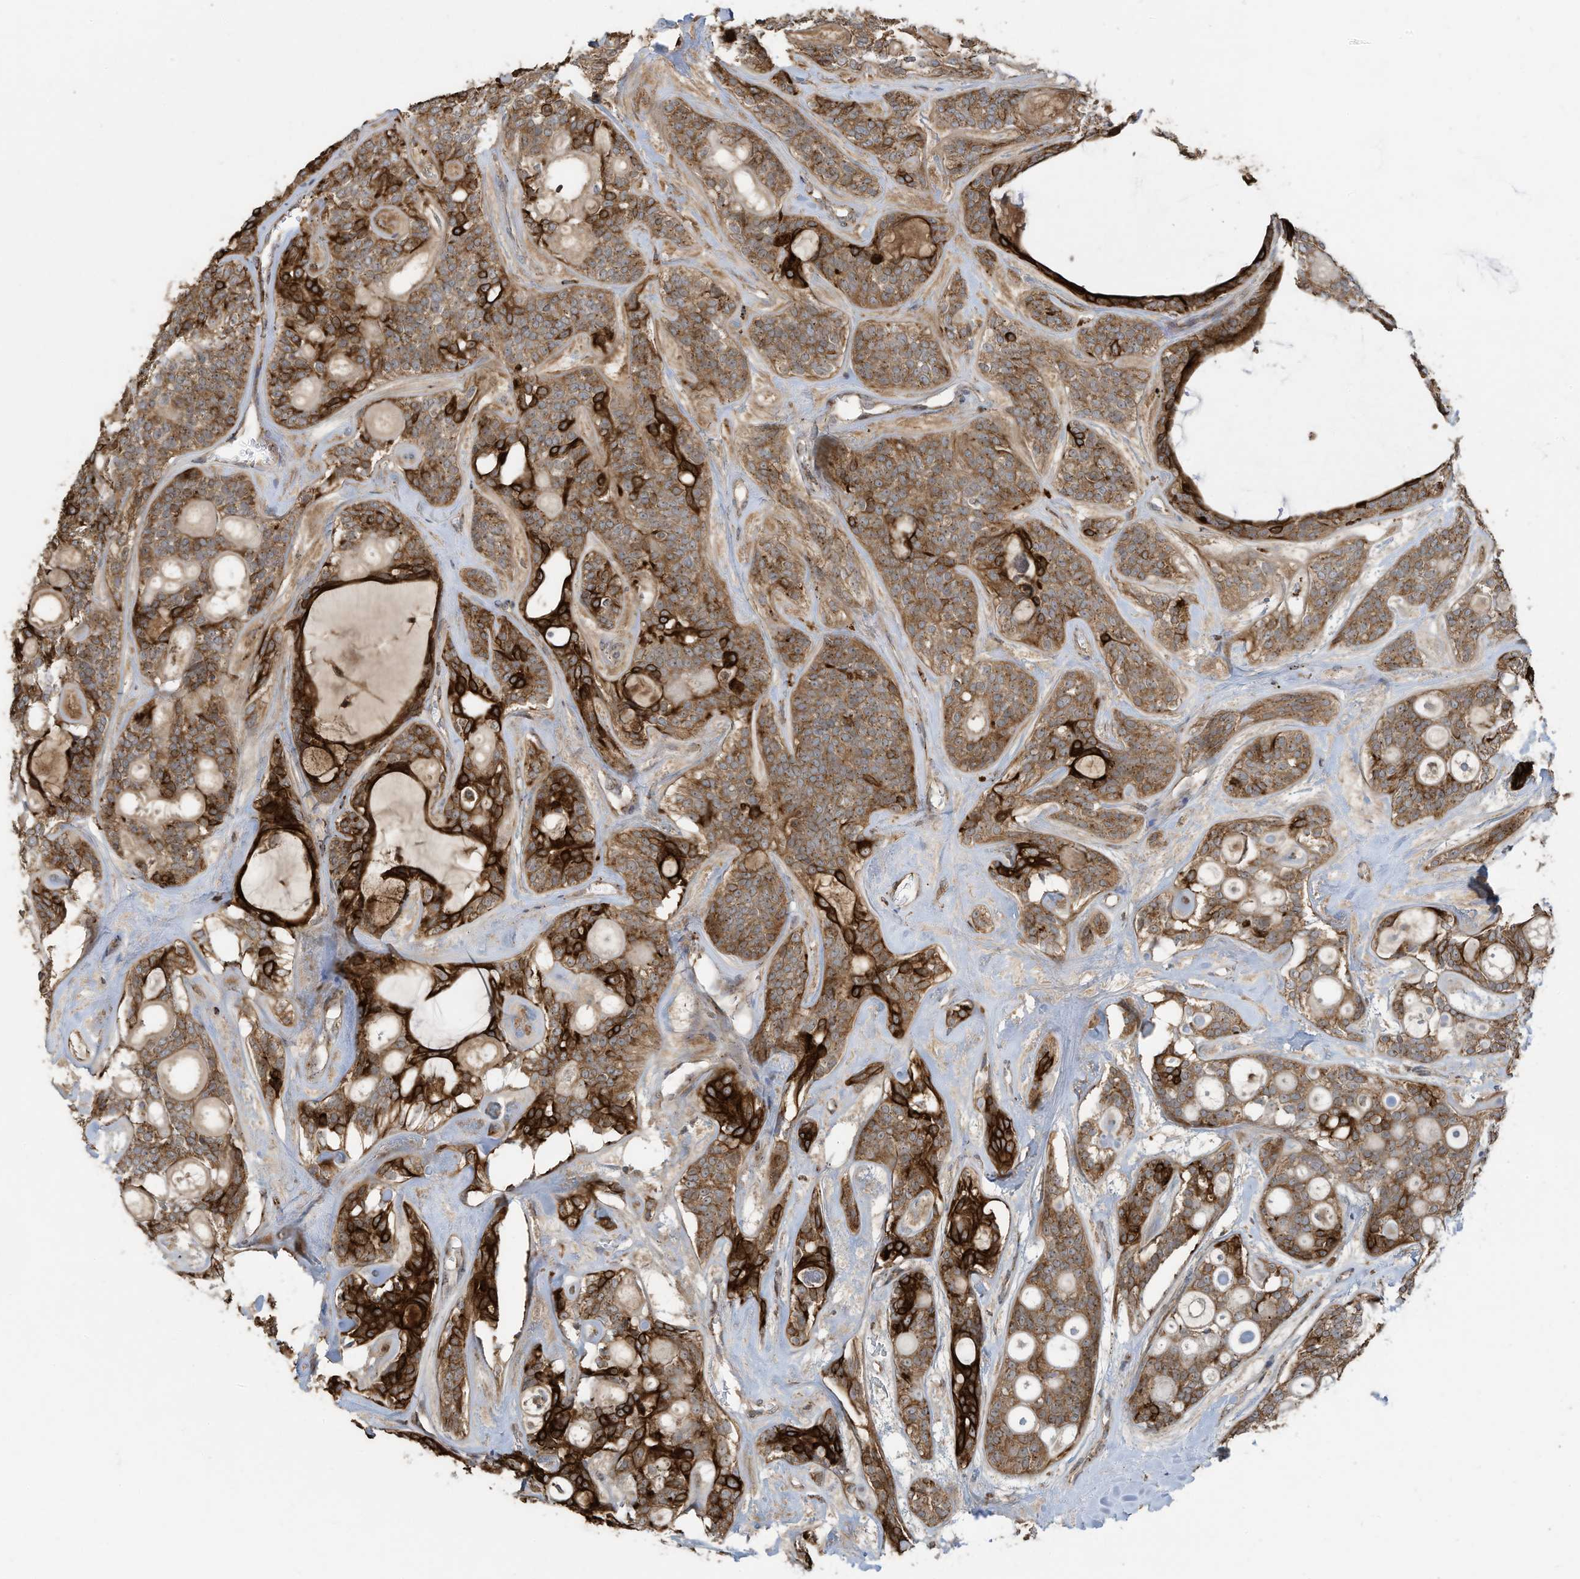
{"staining": {"intensity": "strong", "quantity": "25%-75%", "location": "cytoplasmic/membranous"}, "tissue": "head and neck cancer", "cell_type": "Tumor cells", "image_type": "cancer", "snomed": [{"axis": "morphology", "description": "Adenocarcinoma, NOS"}, {"axis": "topography", "description": "Head-Neck"}], "caption": "Immunohistochemical staining of human head and neck cancer (adenocarcinoma) exhibits high levels of strong cytoplasmic/membranous protein expression in about 25%-75% of tumor cells. Using DAB (3,3'-diaminobenzidine) (brown) and hematoxylin (blue) stains, captured at high magnification using brightfield microscopy.", "gene": "C2orf74", "patient": {"sex": "male", "age": 66}}